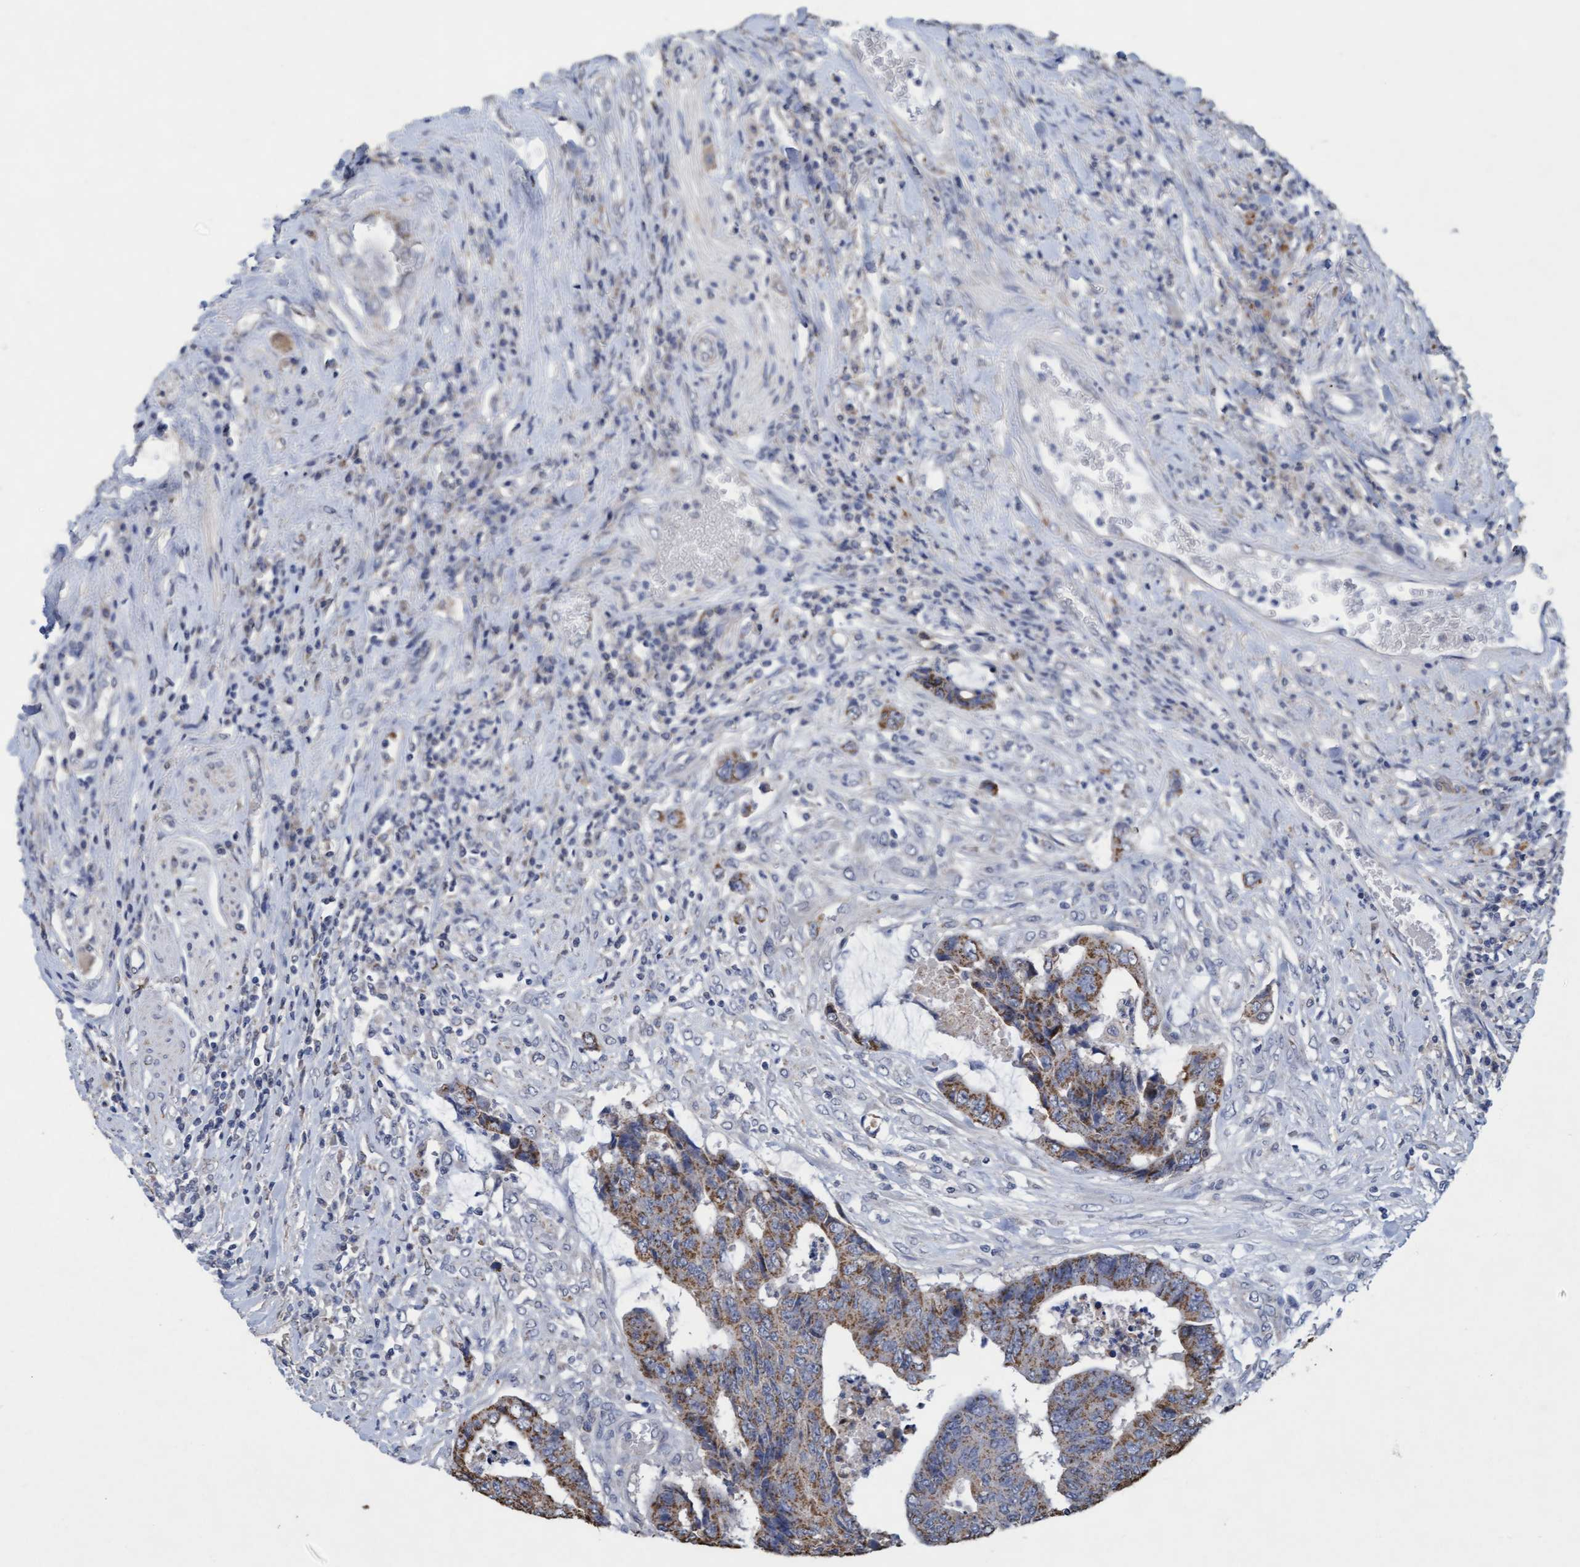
{"staining": {"intensity": "moderate", "quantity": ">75%", "location": "cytoplasmic/membranous"}, "tissue": "colorectal cancer", "cell_type": "Tumor cells", "image_type": "cancer", "snomed": [{"axis": "morphology", "description": "Adenocarcinoma, NOS"}, {"axis": "topography", "description": "Rectum"}], "caption": "IHC histopathology image of adenocarcinoma (colorectal) stained for a protein (brown), which demonstrates medium levels of moderate cytoplasmic/membranous expression in about >75% of tumor cells.", "gene": "VSIG8", "patient": {"sex": "male", "age": 84}}